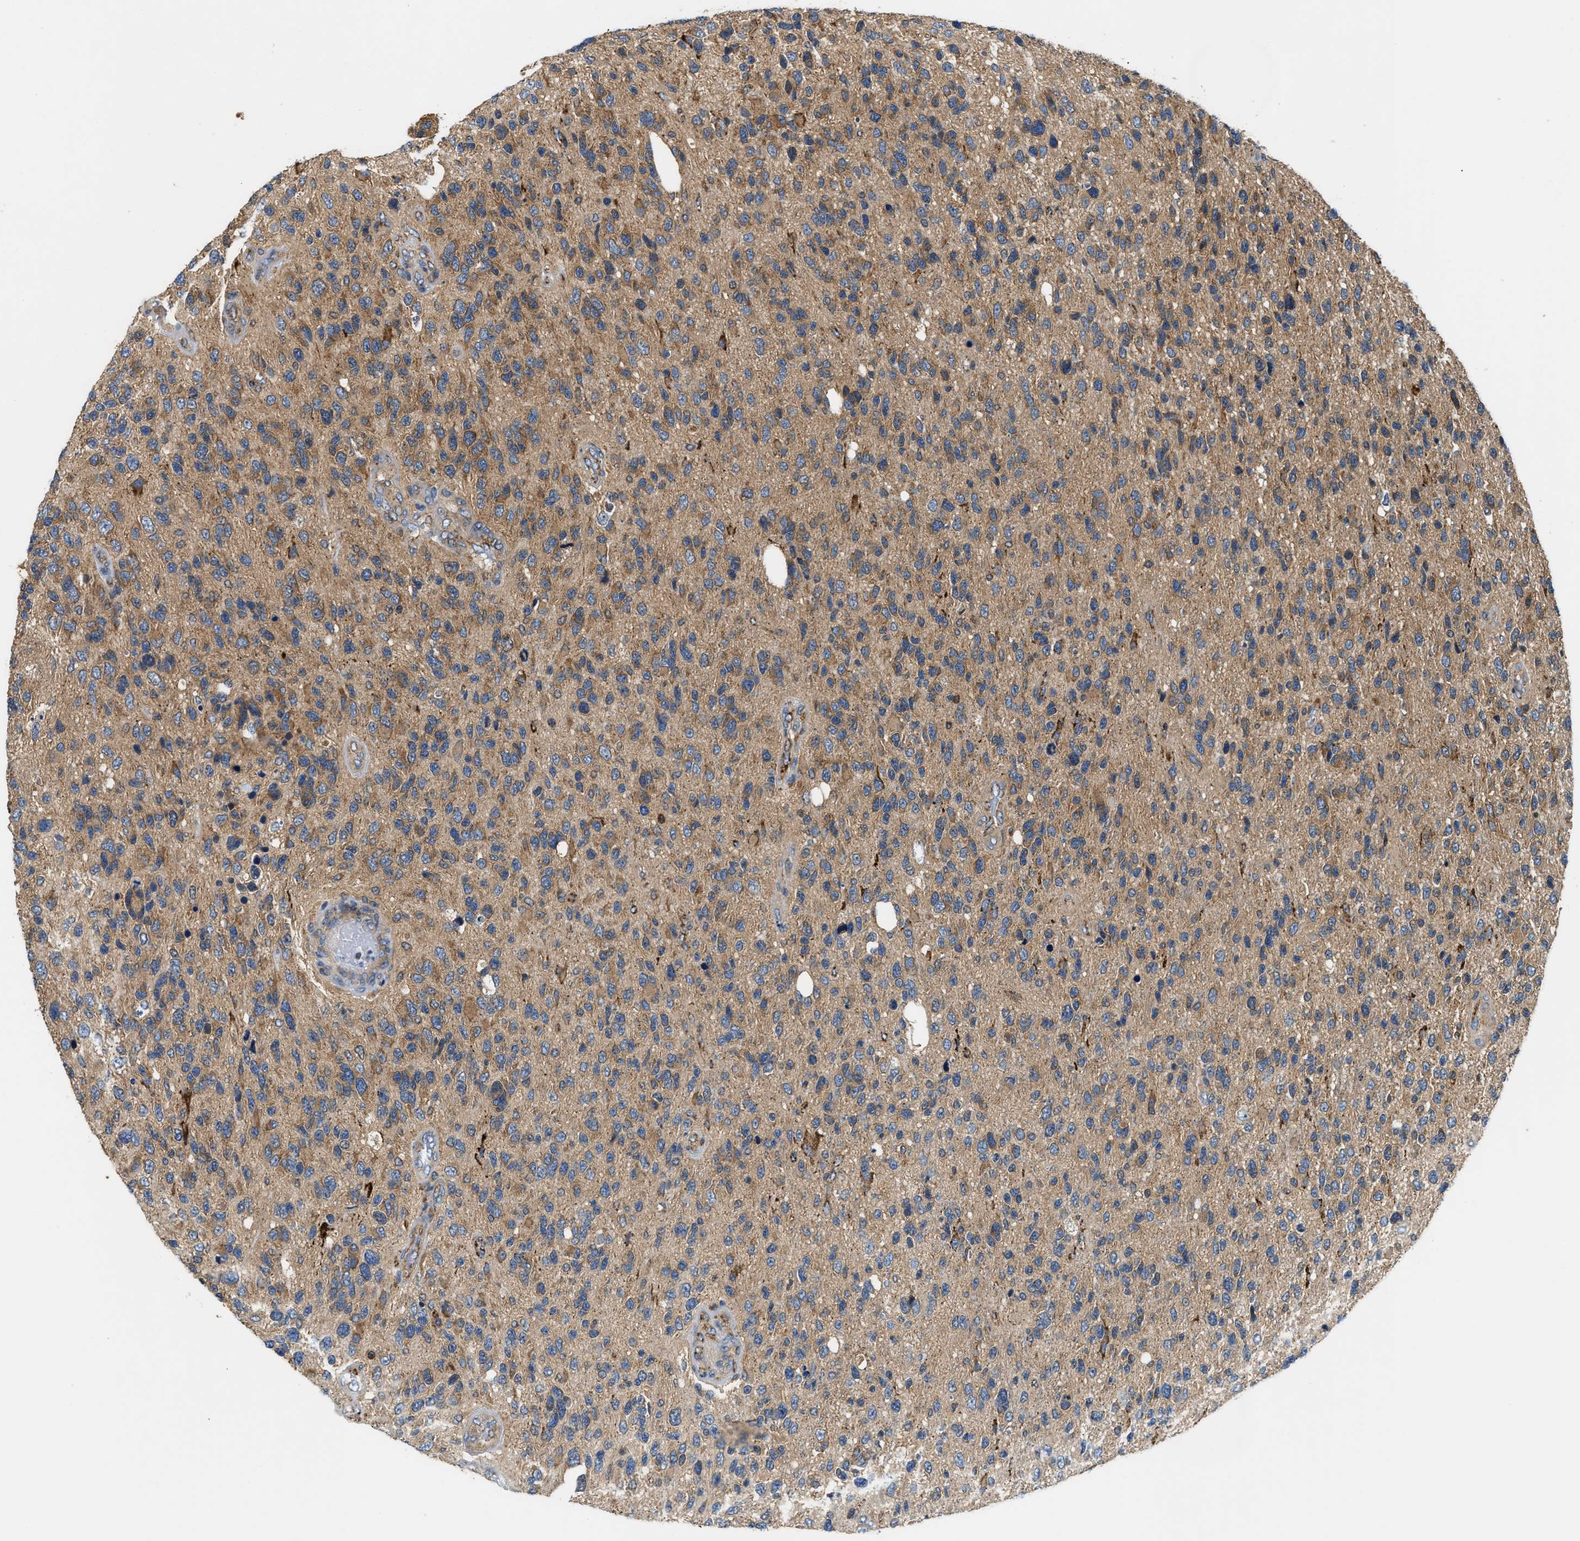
{"staining": {"intensity": "moderate", "quantity": "25%-75%", "location": "cytoplasmic/membranous"}, "tissue": "glioma", "cell_type": "Tumor cells", "image_type": "cancer", "snomed": [{"axis": "morphology", "description": "Glioma, malignant, High grade"}, {"axis": "topography", "description": "Brain"}], "caption": "Human malignant high-grade glioma stained with a protein marker exhibits moderate staining in tumor cells.", "gene": "CCM2", "patient": {"sex": "female", "age": 58}}